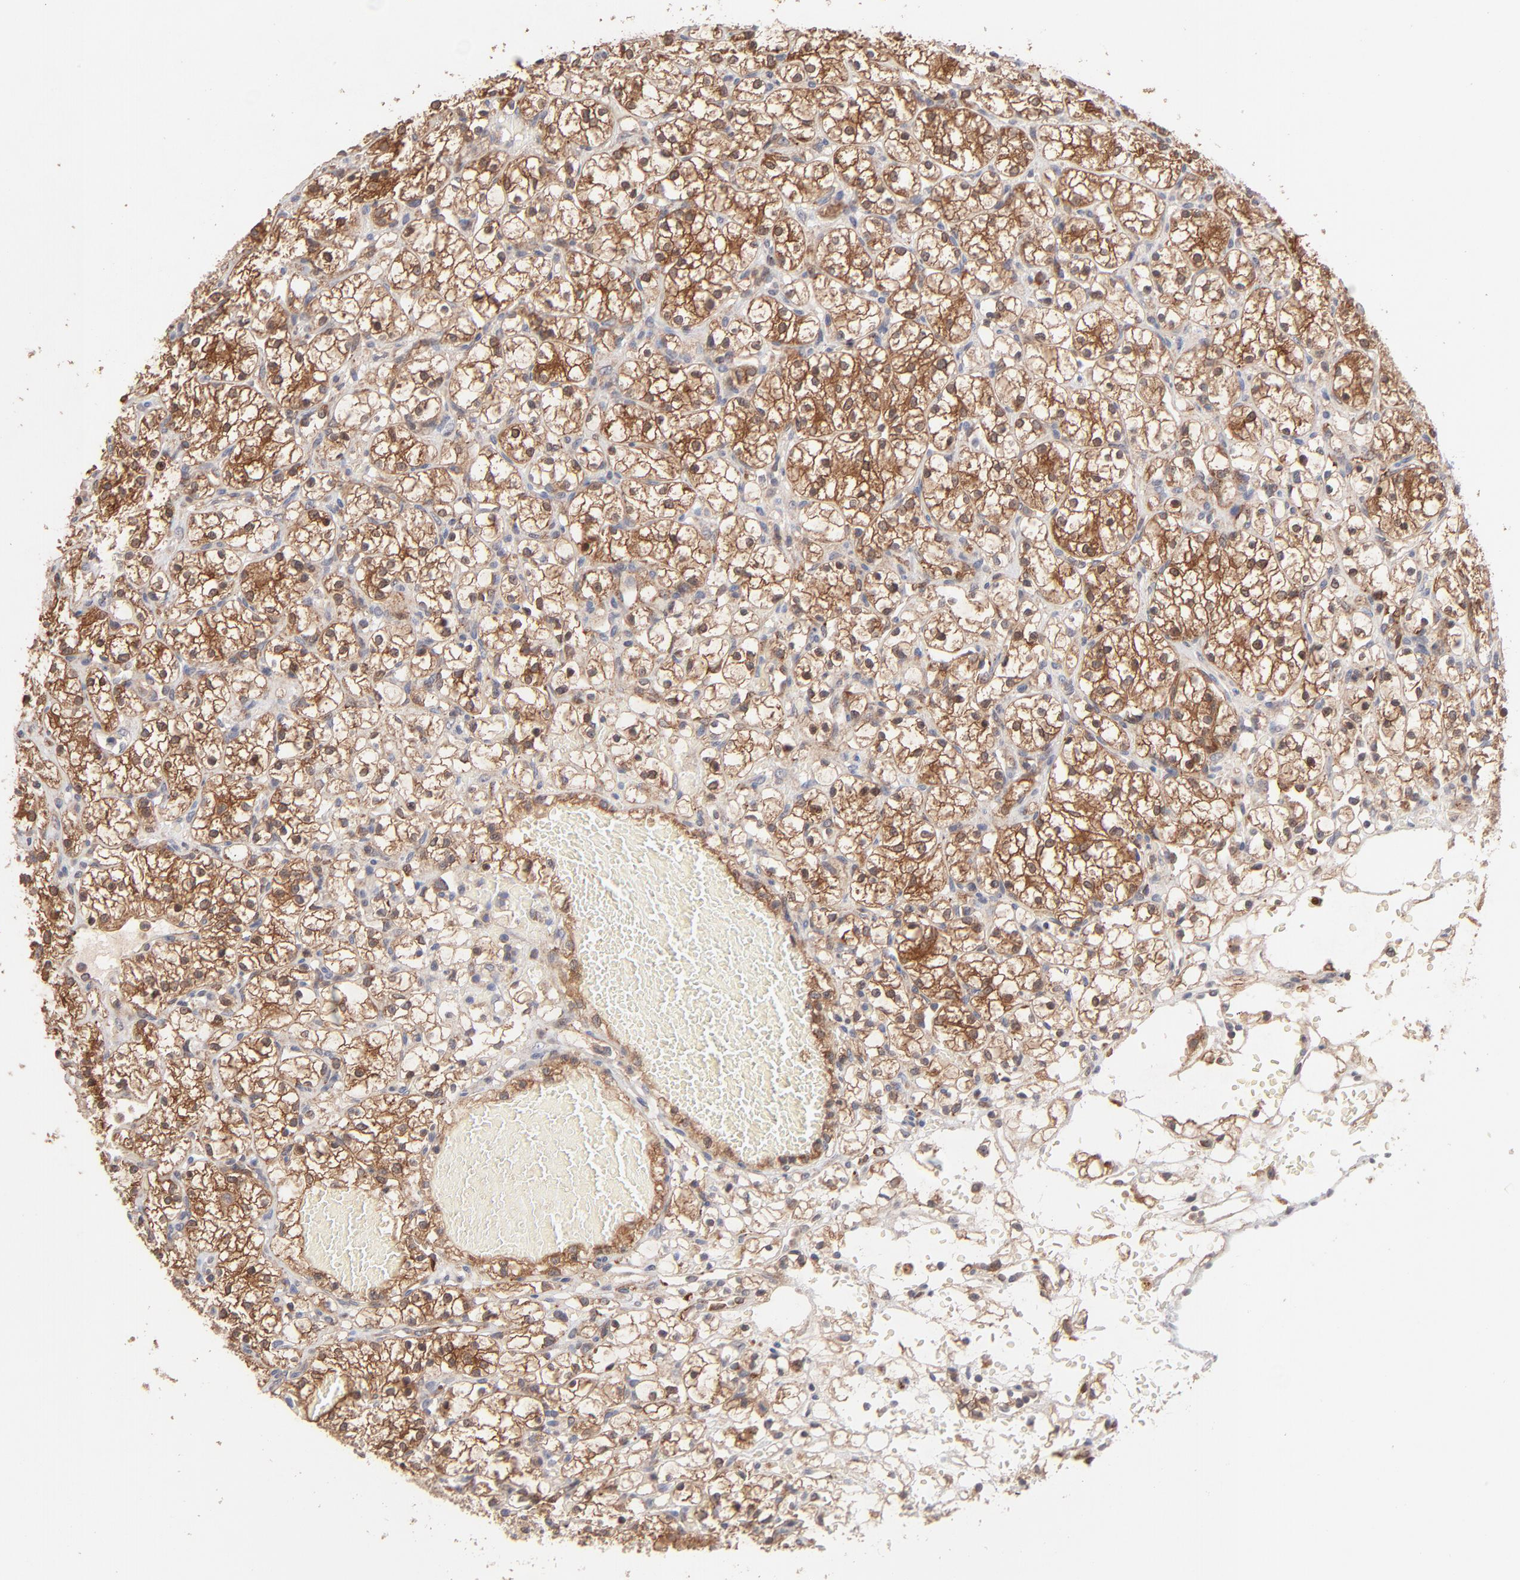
{"staining": {"intensity": "strong", "quantity": ">75%", "location": "cytoplasmic/membranous"}, "tissue": "renal cancer", "cell_type": "Tumor cells", "image_type": "cancer", "snomed": [{"axis": "morphology", "description": "Adenocarcinoma, NOS"}, {"axis": "topography", "description": "Kidney"}], "caption": "Tumor cells reveal high levels of strong cytoplasmic/membranous expression in about >75% of cells in human renal adenocarcinoma.", "gene": "IVNS1ABP", "patient": {"sex": "female", "age": 60}}